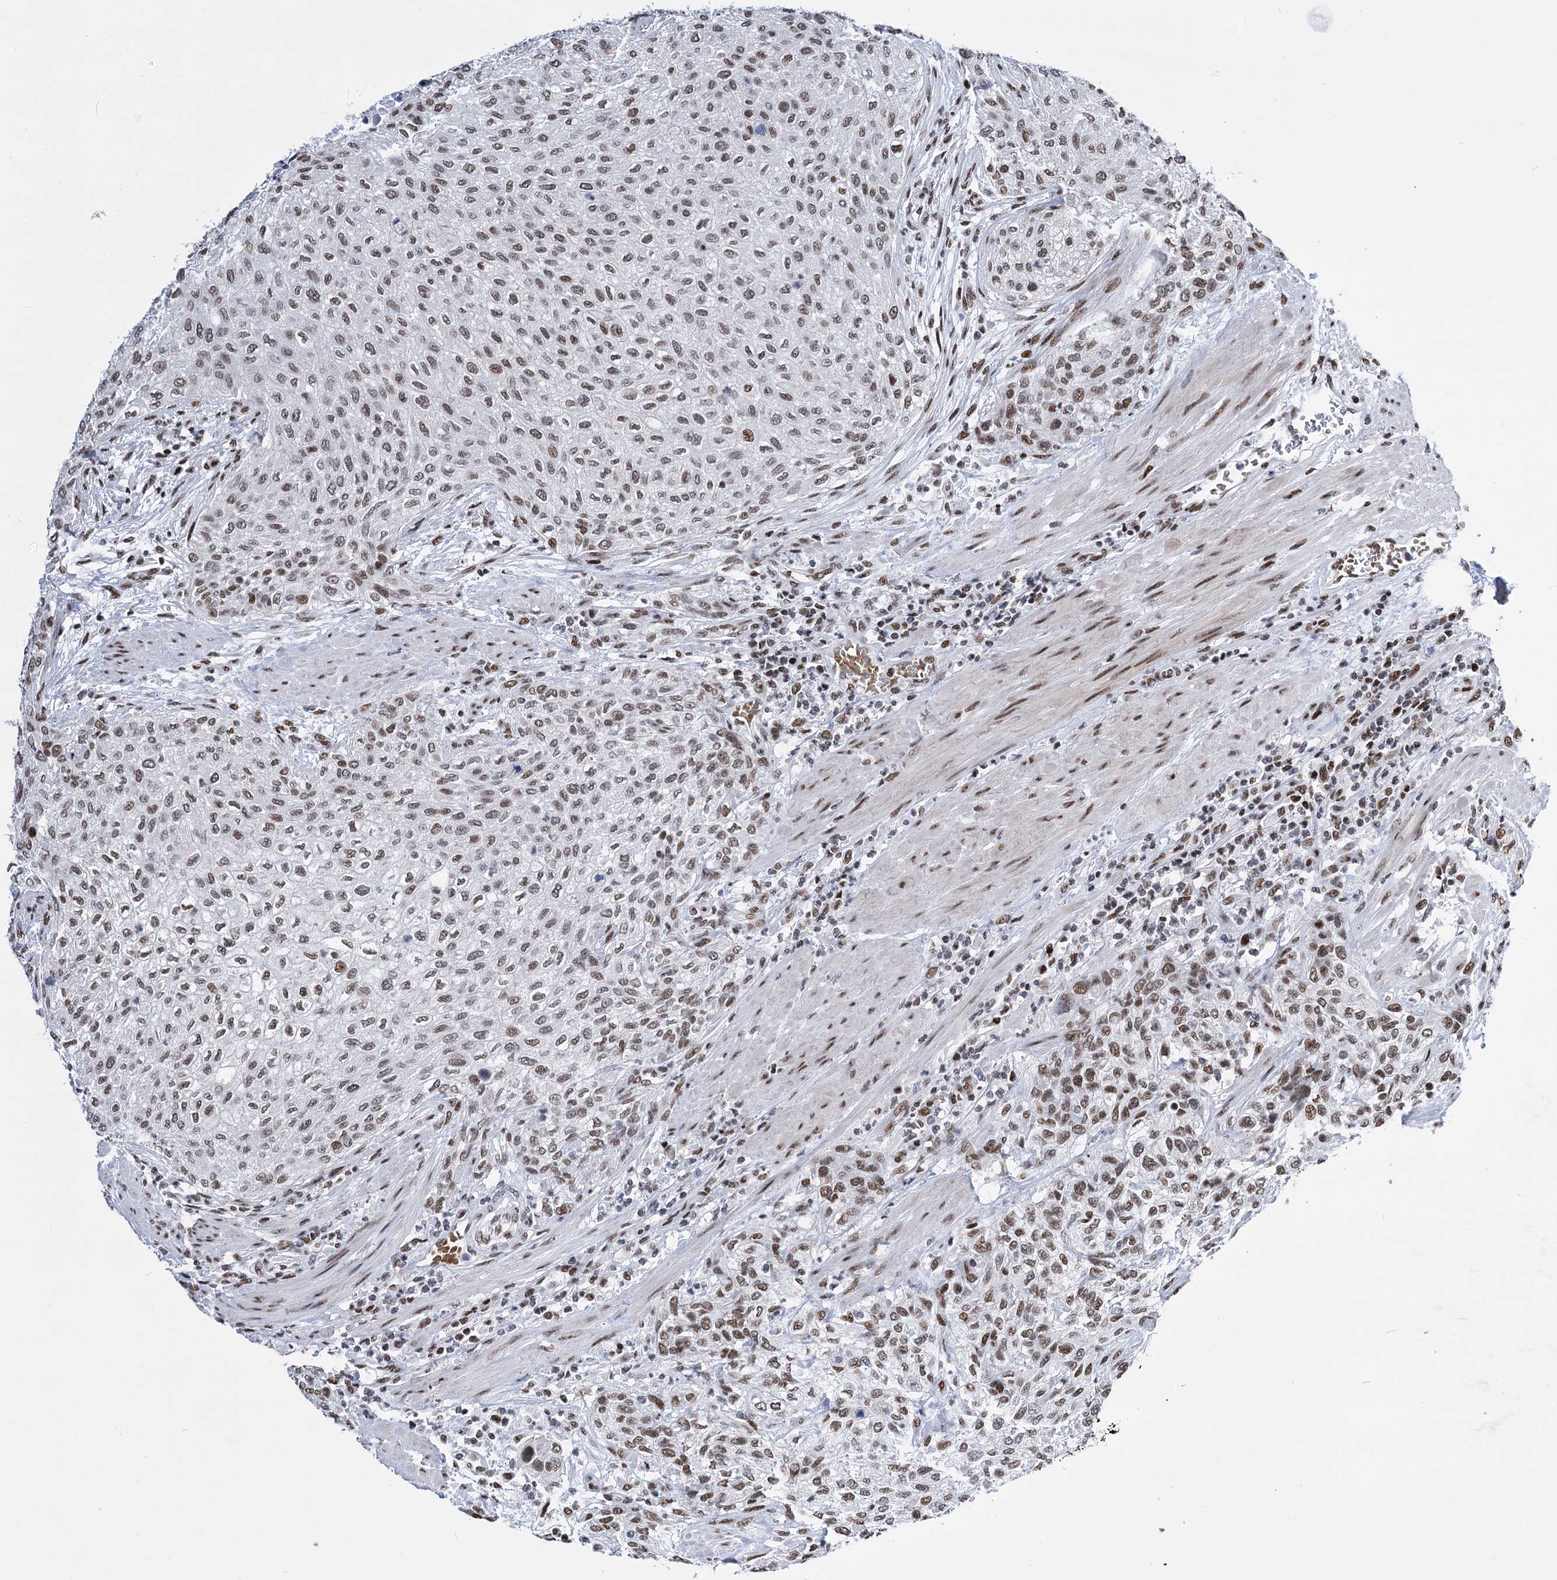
{"staining": {"intensity": "weak", "quantity": "25%-75%", "location": "nuclear"}, "tissue": "urothelial cancer", "cell_type": "Tumor cells", "image_type": "cancer", "snomed": [{"axis": "morphology", "description": "Urothelial carcinoma, High grade"}, {"axis": "topography", "description": "Urinary bladder"}], "caption": "This micrograph shows immunohistochemistry (IHC) staining of human urothelial cancer, with low weak nuclear positivity in approximately 25%-75% of tumor cells.", "gene": "POU4F3", "patient": {"sex": "male", "age": 35}}